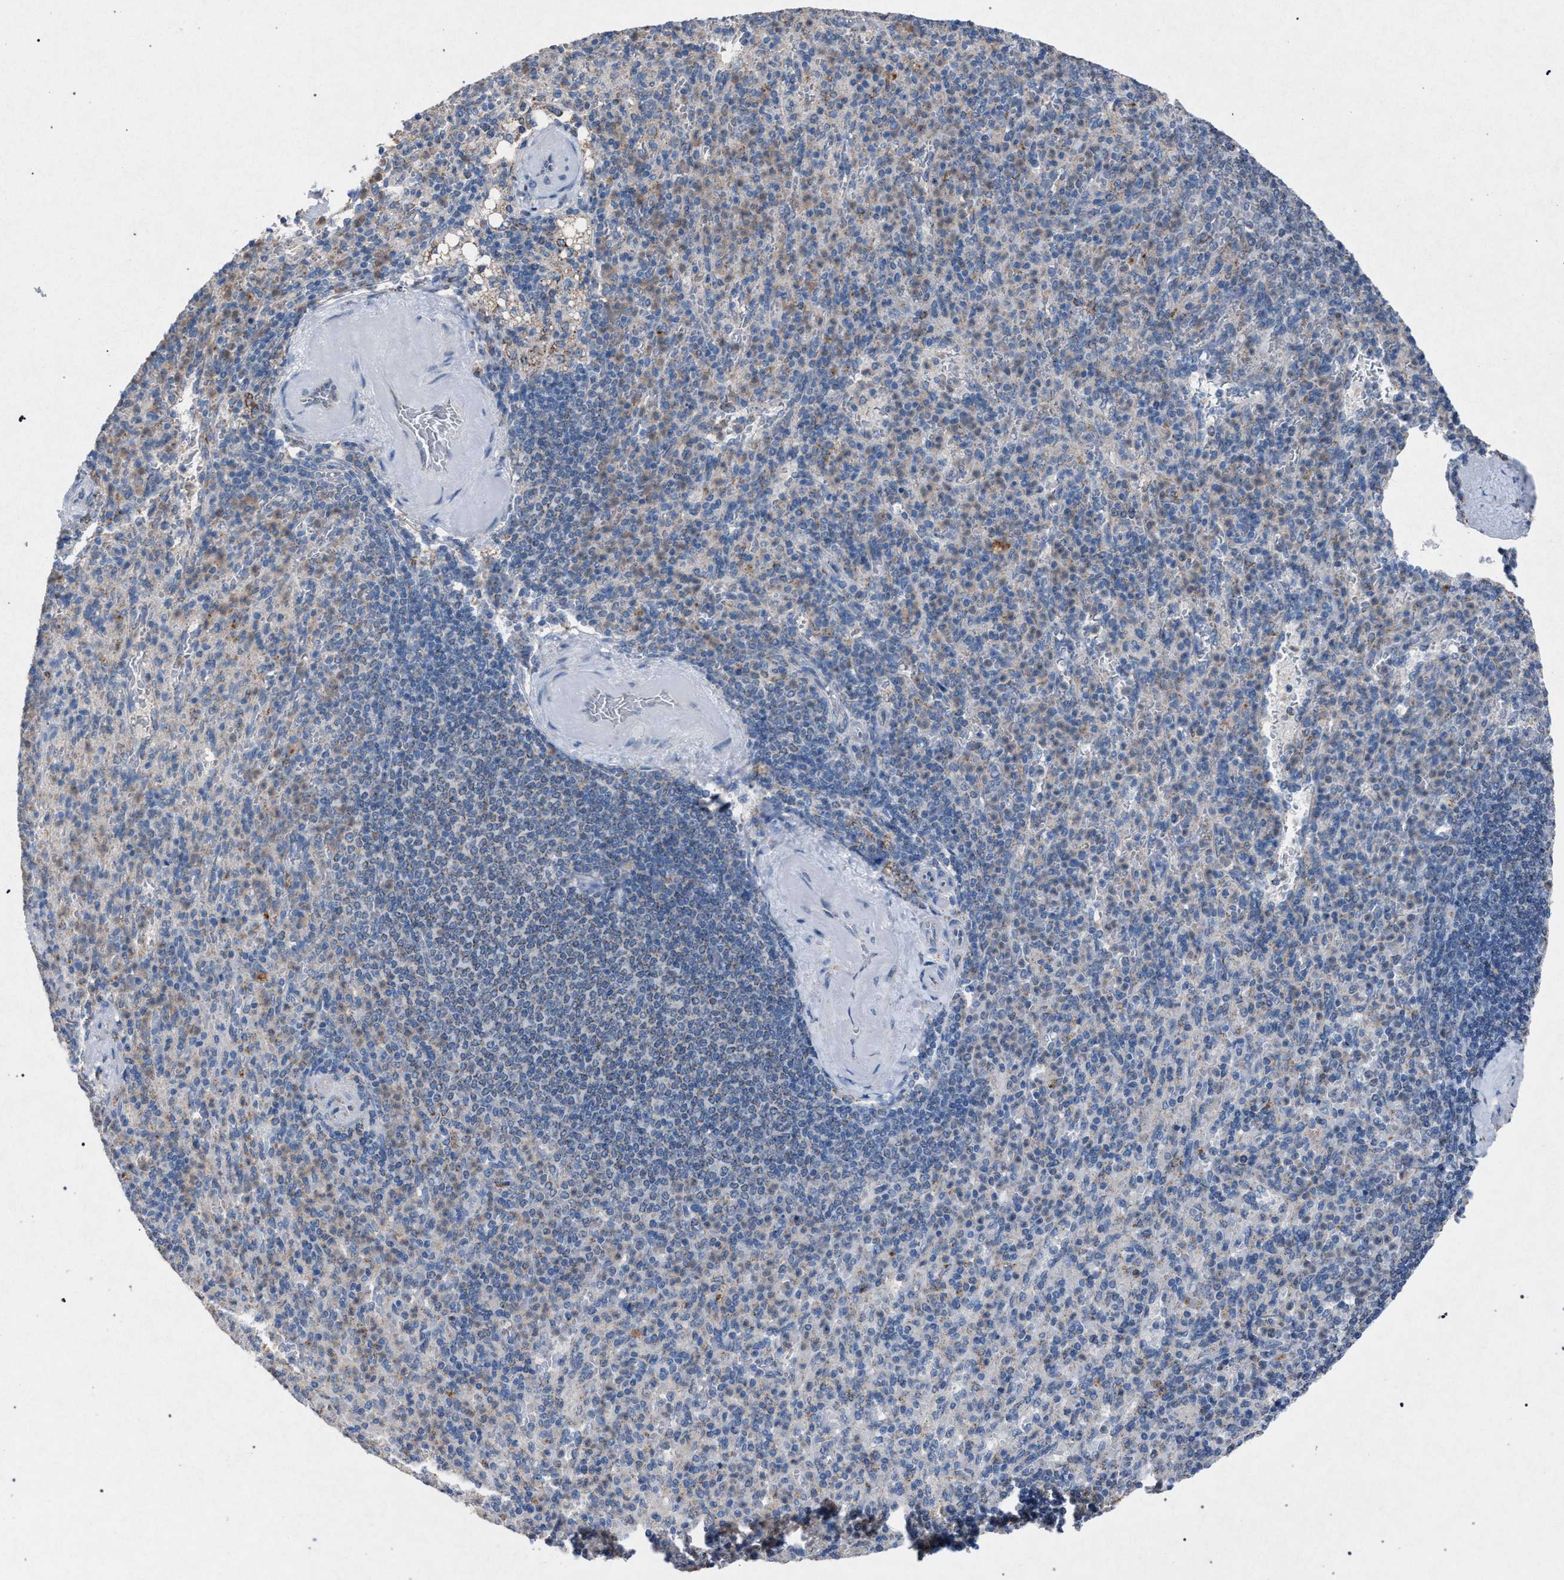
{"staining": {"intensity": "weak", "quantity": "25%-75%", "location": "cytoplasmic/membranous"}, "tissue": "spleen", "cell_type": "Cells in red pulp", "image_type": "normal", "snomed": [{"axis": "morphology", "description": "Normal tissue, NOS"}, {"axis": "topography", "description": "Spleen"}], "caption": "This histopathology image reveals normal spleen stained with immunohistochemistry to label a protein in brown. The cytoplasmic/membranous of cells in red pulp show weak positivity for the protein. Nuclei are counter-stained blue.", "gene": "HSD17B4", "patient": {"sex": "female", "age": 74}}